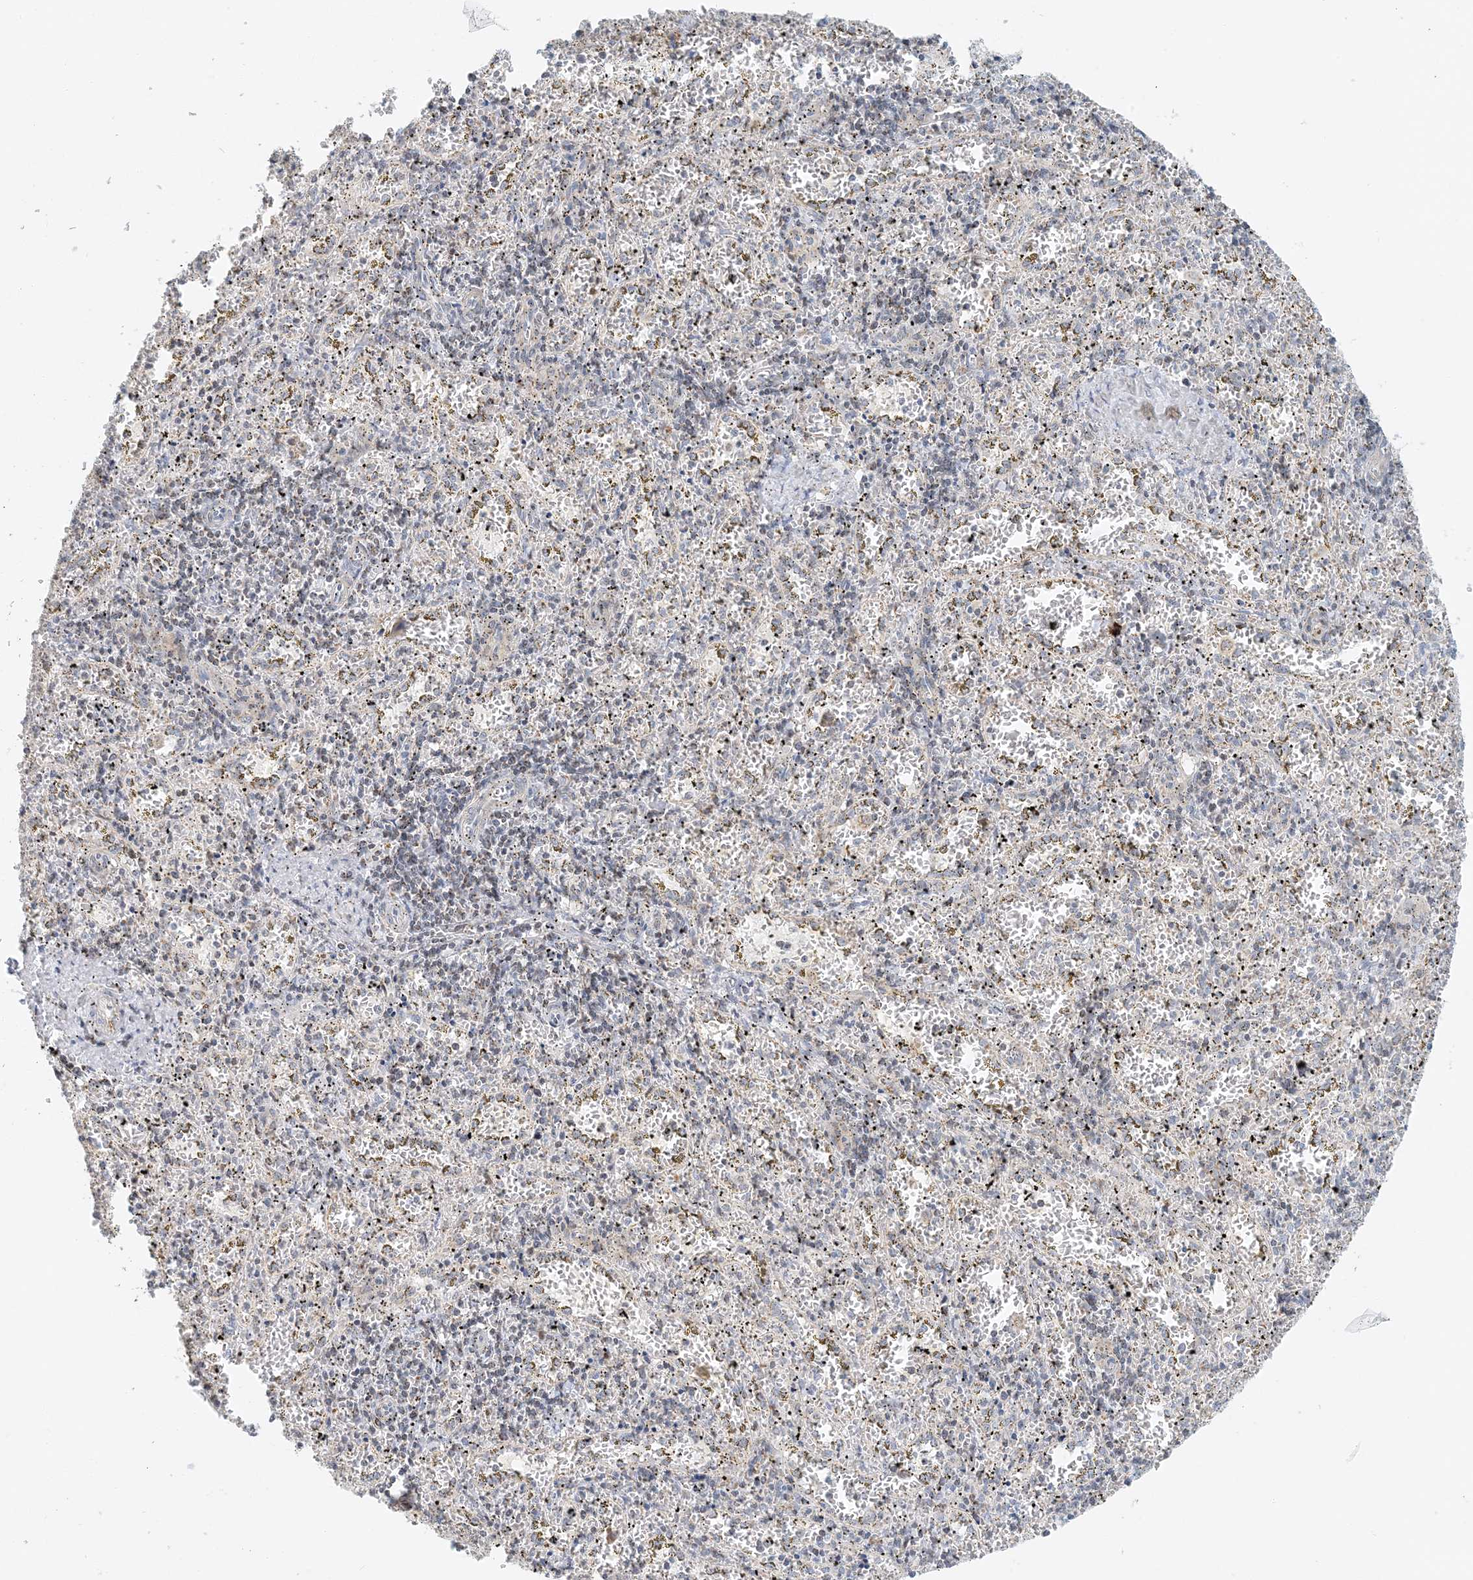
{"staining": {"intensity": "weak", "quantity": "<25%", "location": "cytoplasmic/membranous"}, "tissue": "spleen", "cell_type": "Cells in red pulp", "image_type": "normal", "snomed": [{"axis": "morphology", "description": "Normal tissue, NOS"}, {"axis": "topography", "description": "Spleen"}], "caption": "A micrograph of human spleen is negative for staining in cells in red pulp. (DAB immunohistochemistry visualized using brightfield microscopy, high magnification).", "gene": "BDH1", "patient": {"sex": "male", "age": 11}}